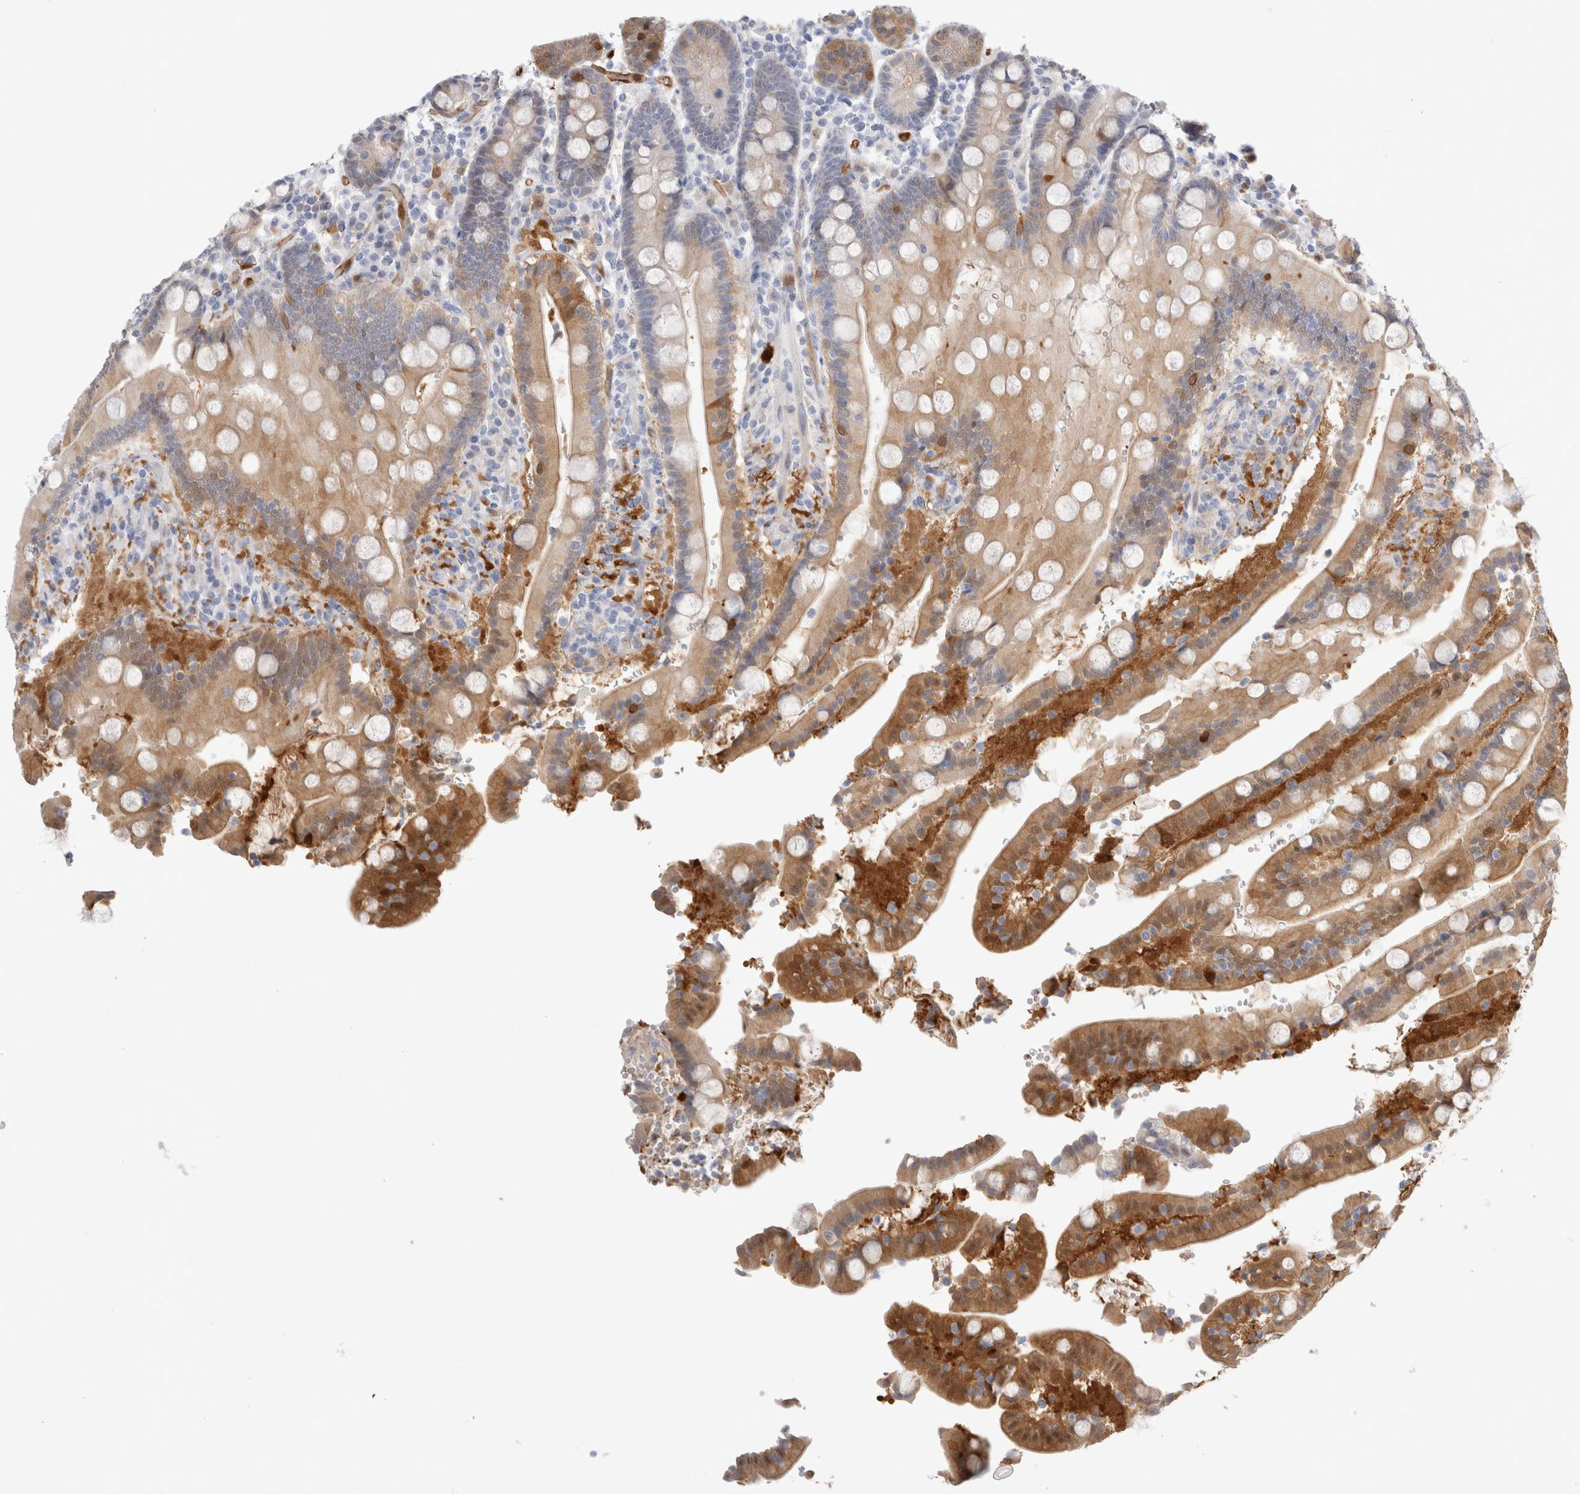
{"staining": {"intensity": "strong", "quantity": "<25%", "location": "cytoplasmic/membranous"}, "tissue": "duodenum", "cell_type": "Glandular cells", "image_type": "normal", "snomed": [{"axis": "morphology", "description": "Normal tissue, NOS"}, {"axis": "topography", "description": "Small intestine, NOS"}], "caption": "Immunohistochemistry of normal duodenum reveals medium levels of strong cytoplasmic/membranous positivity in about <25% of glandular cells.", "gene": "NAPEPLD", "patient": {"sex": "female", "age": 71}}